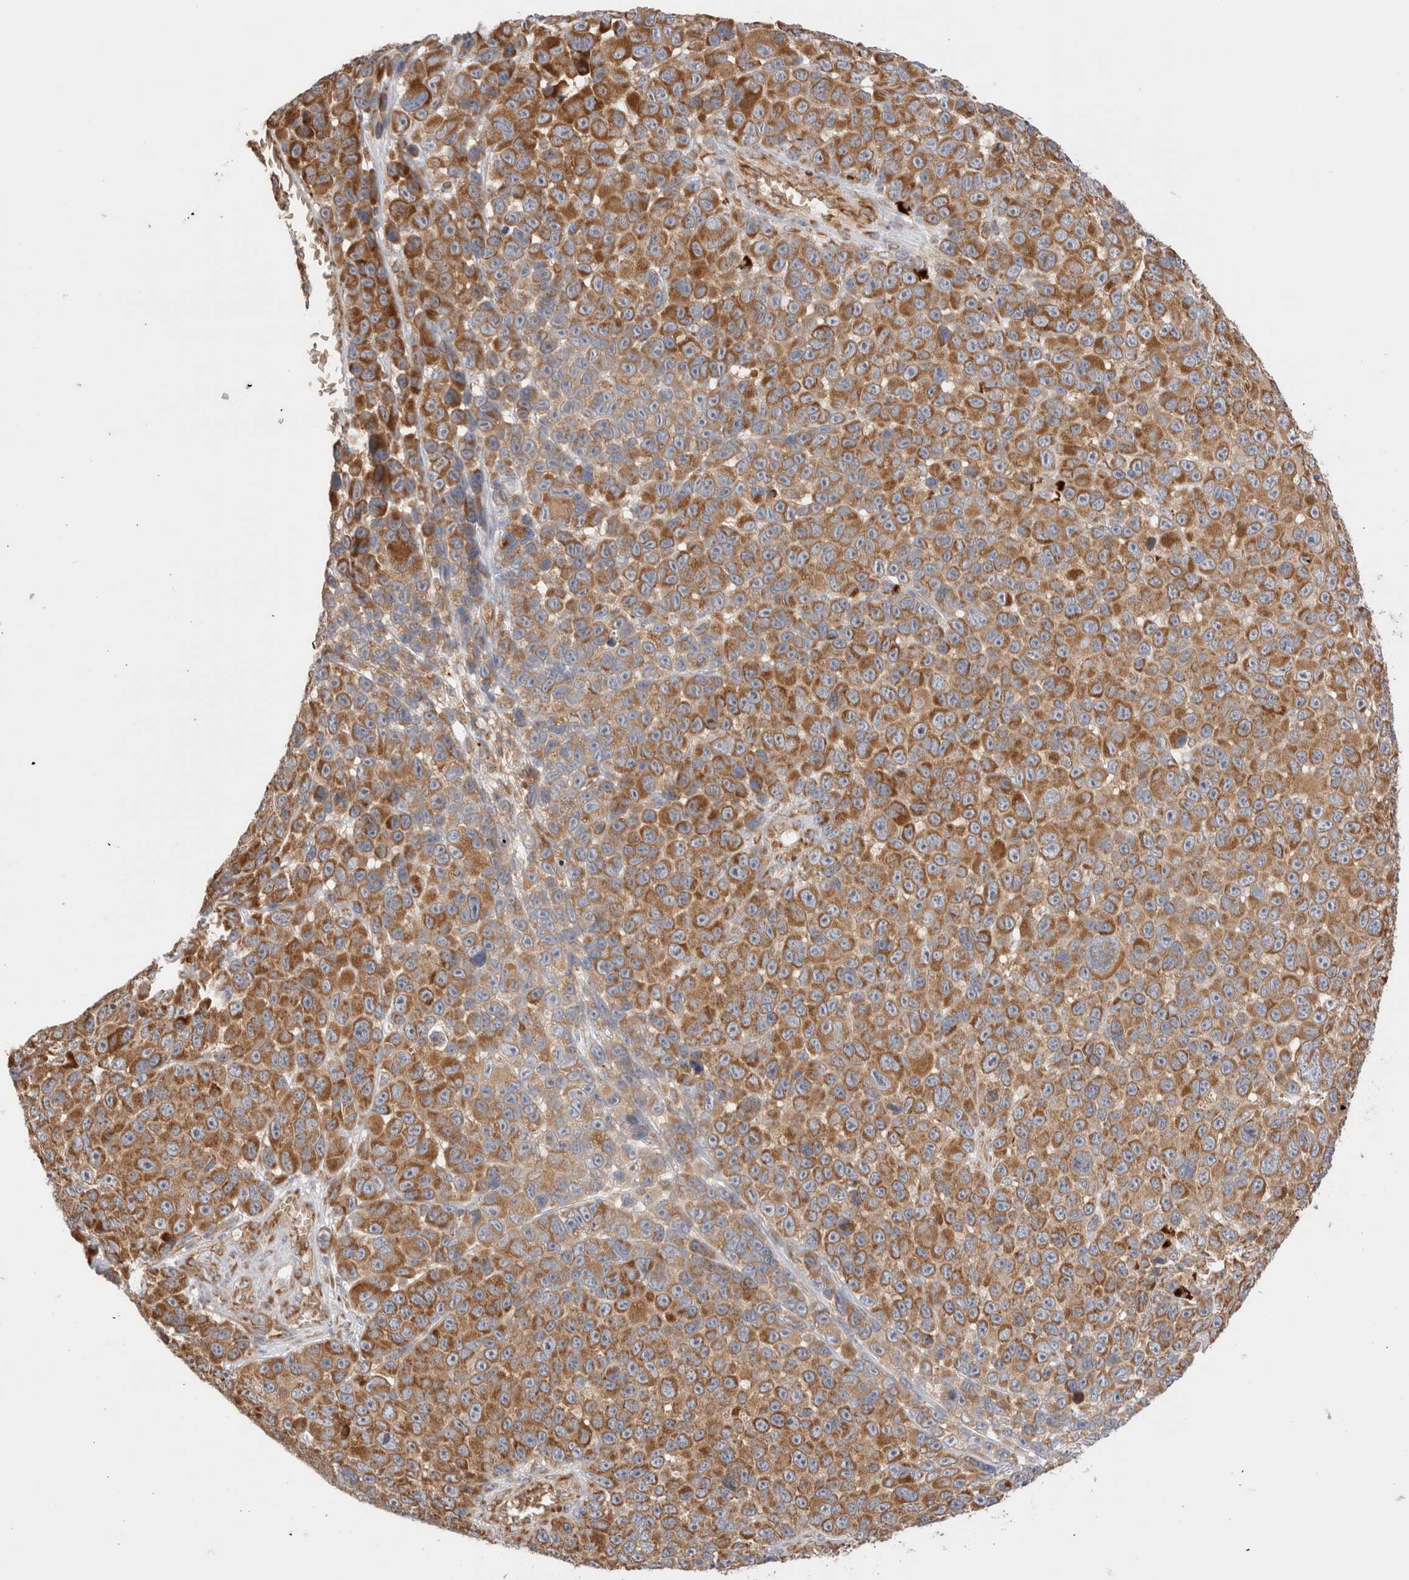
{"staining": {"intensity": "moderate", "quantity": ">75%", "location": "cytoplasmic/membranous"}, "tissue": "melanoma", "cell_type": "Tumor cells", "image_type": "cancer", "snomed": [{"axis": "morphology", "description": "Malignant melanoma, NOS"}, {"axis": "topography", "description": "Skin"}], "caption": "Moderate cytoplasmic/membranous positivity is present in about >75% of tumor cells in malignant melanoma.", "gene": "UTS2B", "patient": {"sex": "male", "age": 53}}